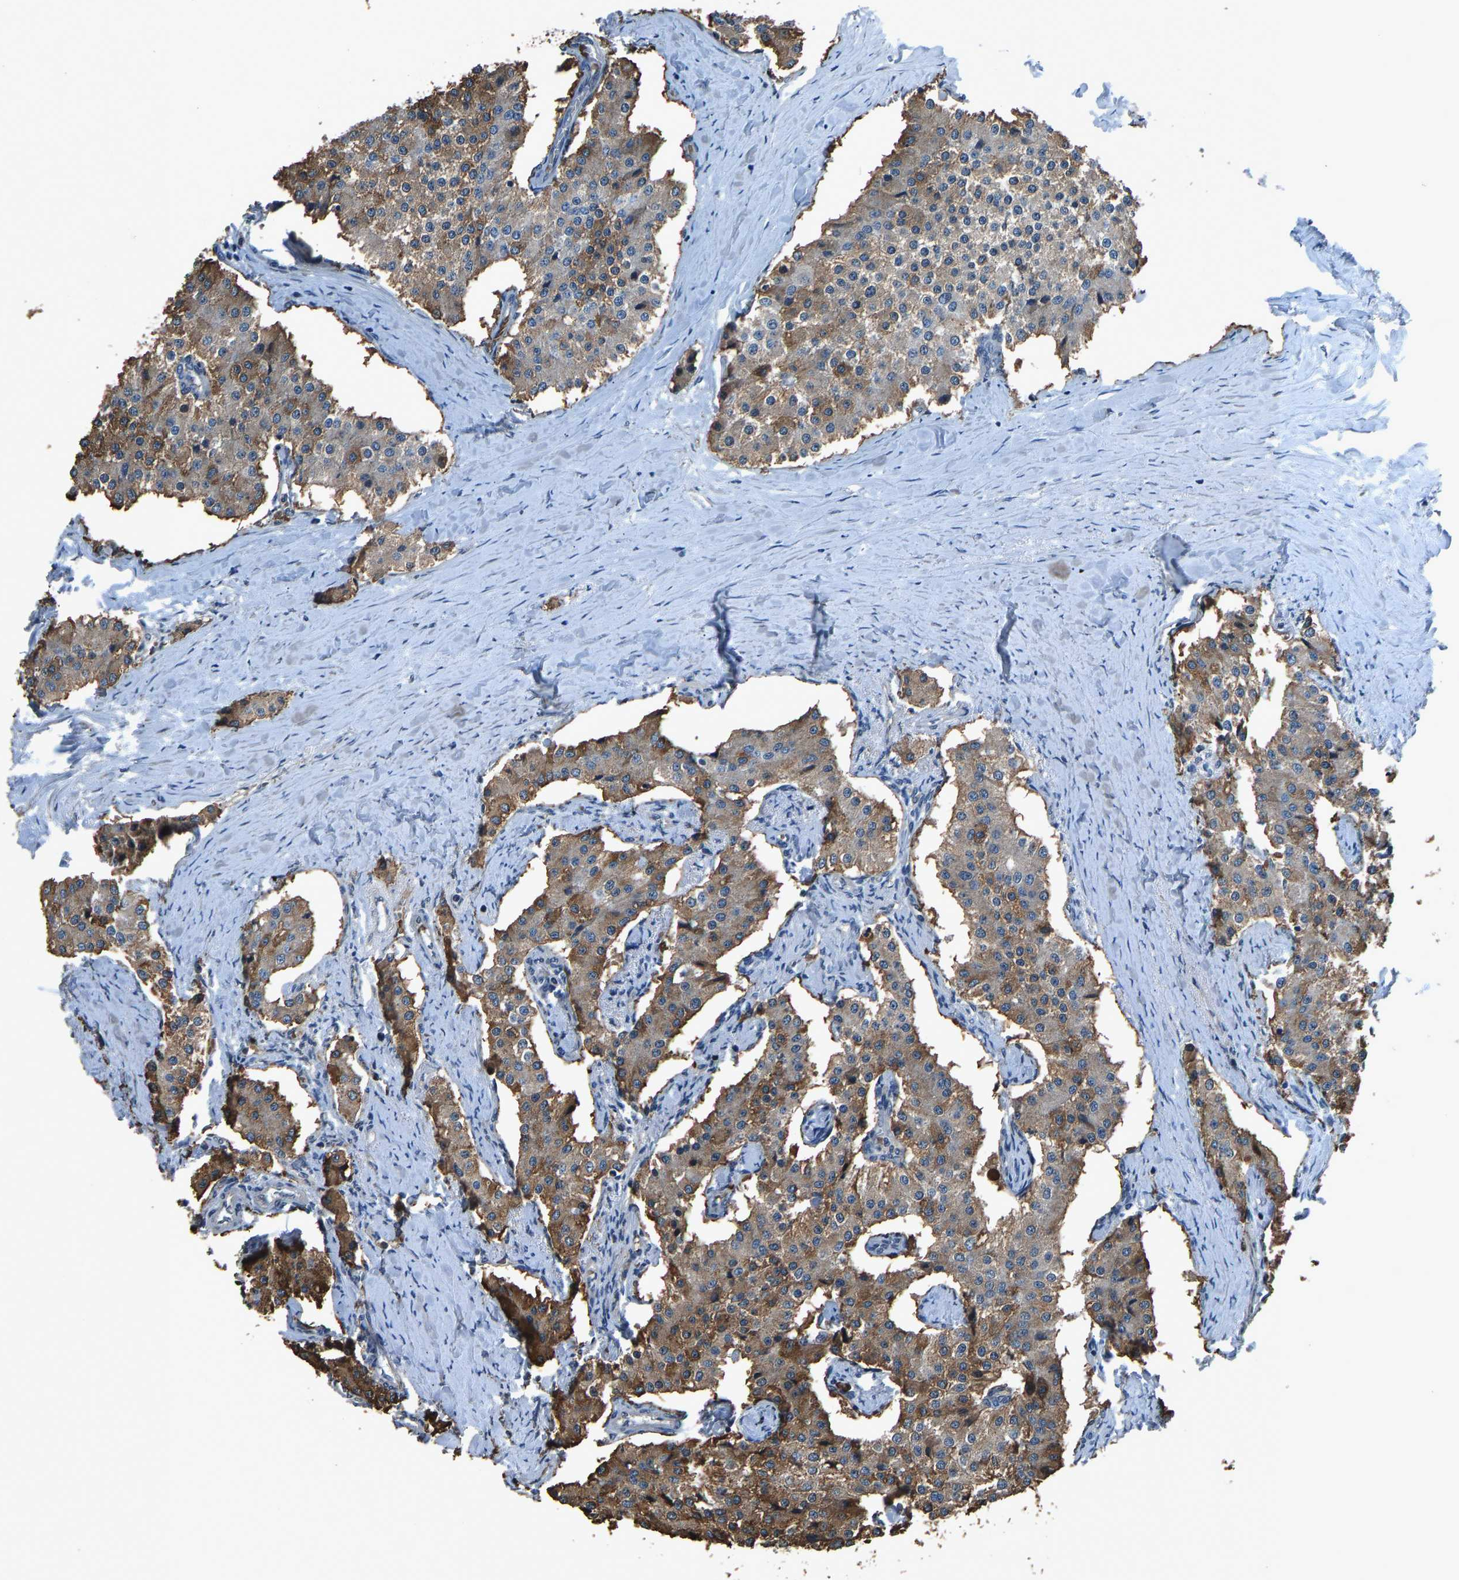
{"staining": {"intensity": "moderate", "quantity": ">75%", "location": "cytoplasmic/membranous"}, "tissue": "carcinoid", "cell_type": "Tumor cells", "image_type": "cancer", "snomed": [{"axis": "morphology", "description": "Carcinoid, malignant, NOS"}, {"axis": "topography", "description": "Colon"}], "caption": "Immunohistochemistry (DAB) staining of carcinoid exhibits moderate cytoplasmic/membranous protein staining in approximately >75% of tumor cells.", "gene": "FOS", "patient": {"sex": "female", "age": 52}}